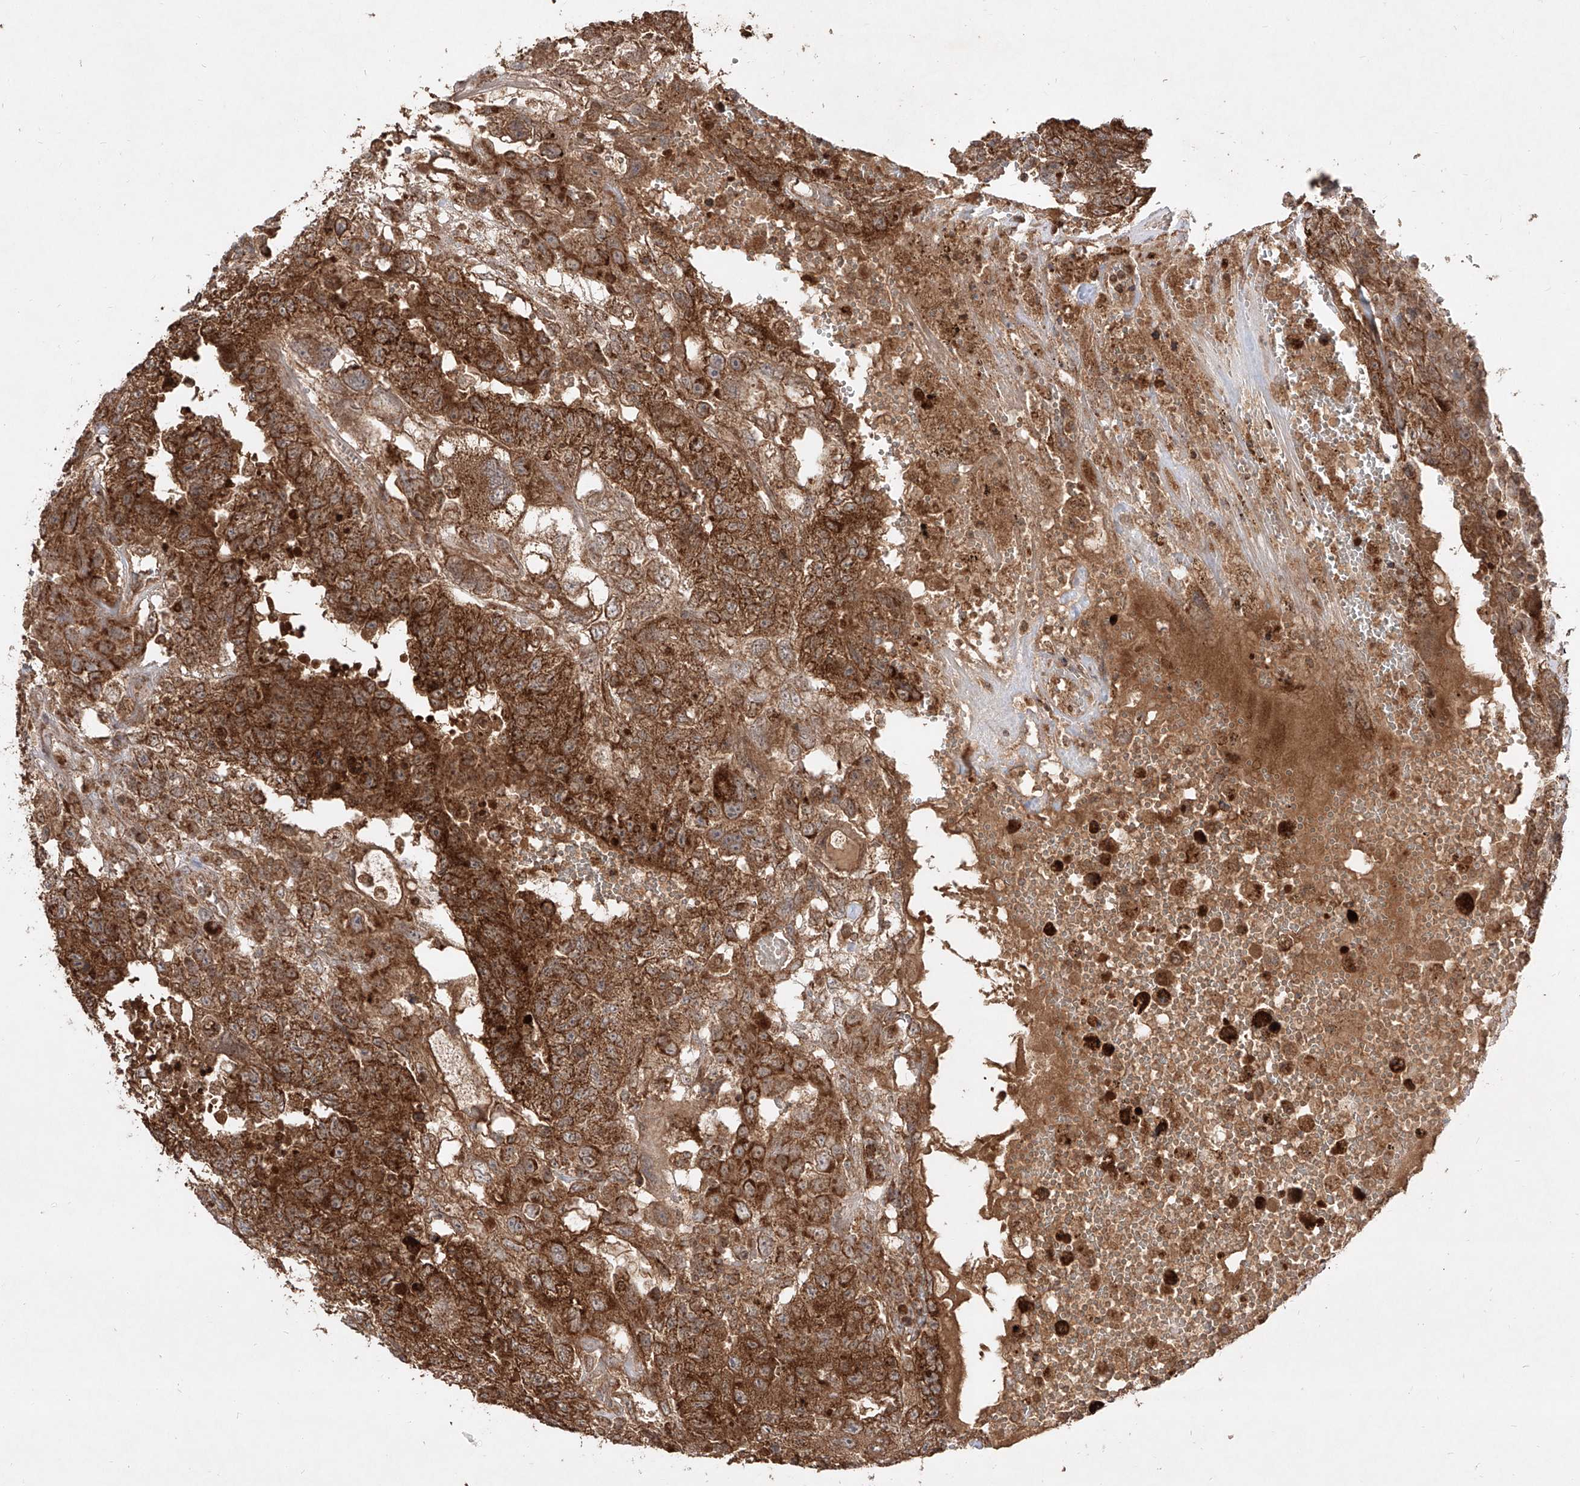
{"staining": {"intensity": "strong", "quantity": ">75%", "location": "cytoplasmic/membranous"}, "tissue": "testis cancer", "cell_type": "Tumor cells", "image_type": "cancer", "snomed": [{"axis": "morphology", "description": "Carcinoma, Embryonal, NOS"}, {"axis": "topography", "description": "Testis"}], "caption": "Protein expression by IHC reveals strong cytoplasmic/membranous expression in about >75% of tumor cells in testis embryonal carcinoma.", "gene": "AIM2", "patient": {"sex": "male", "age": 26}}